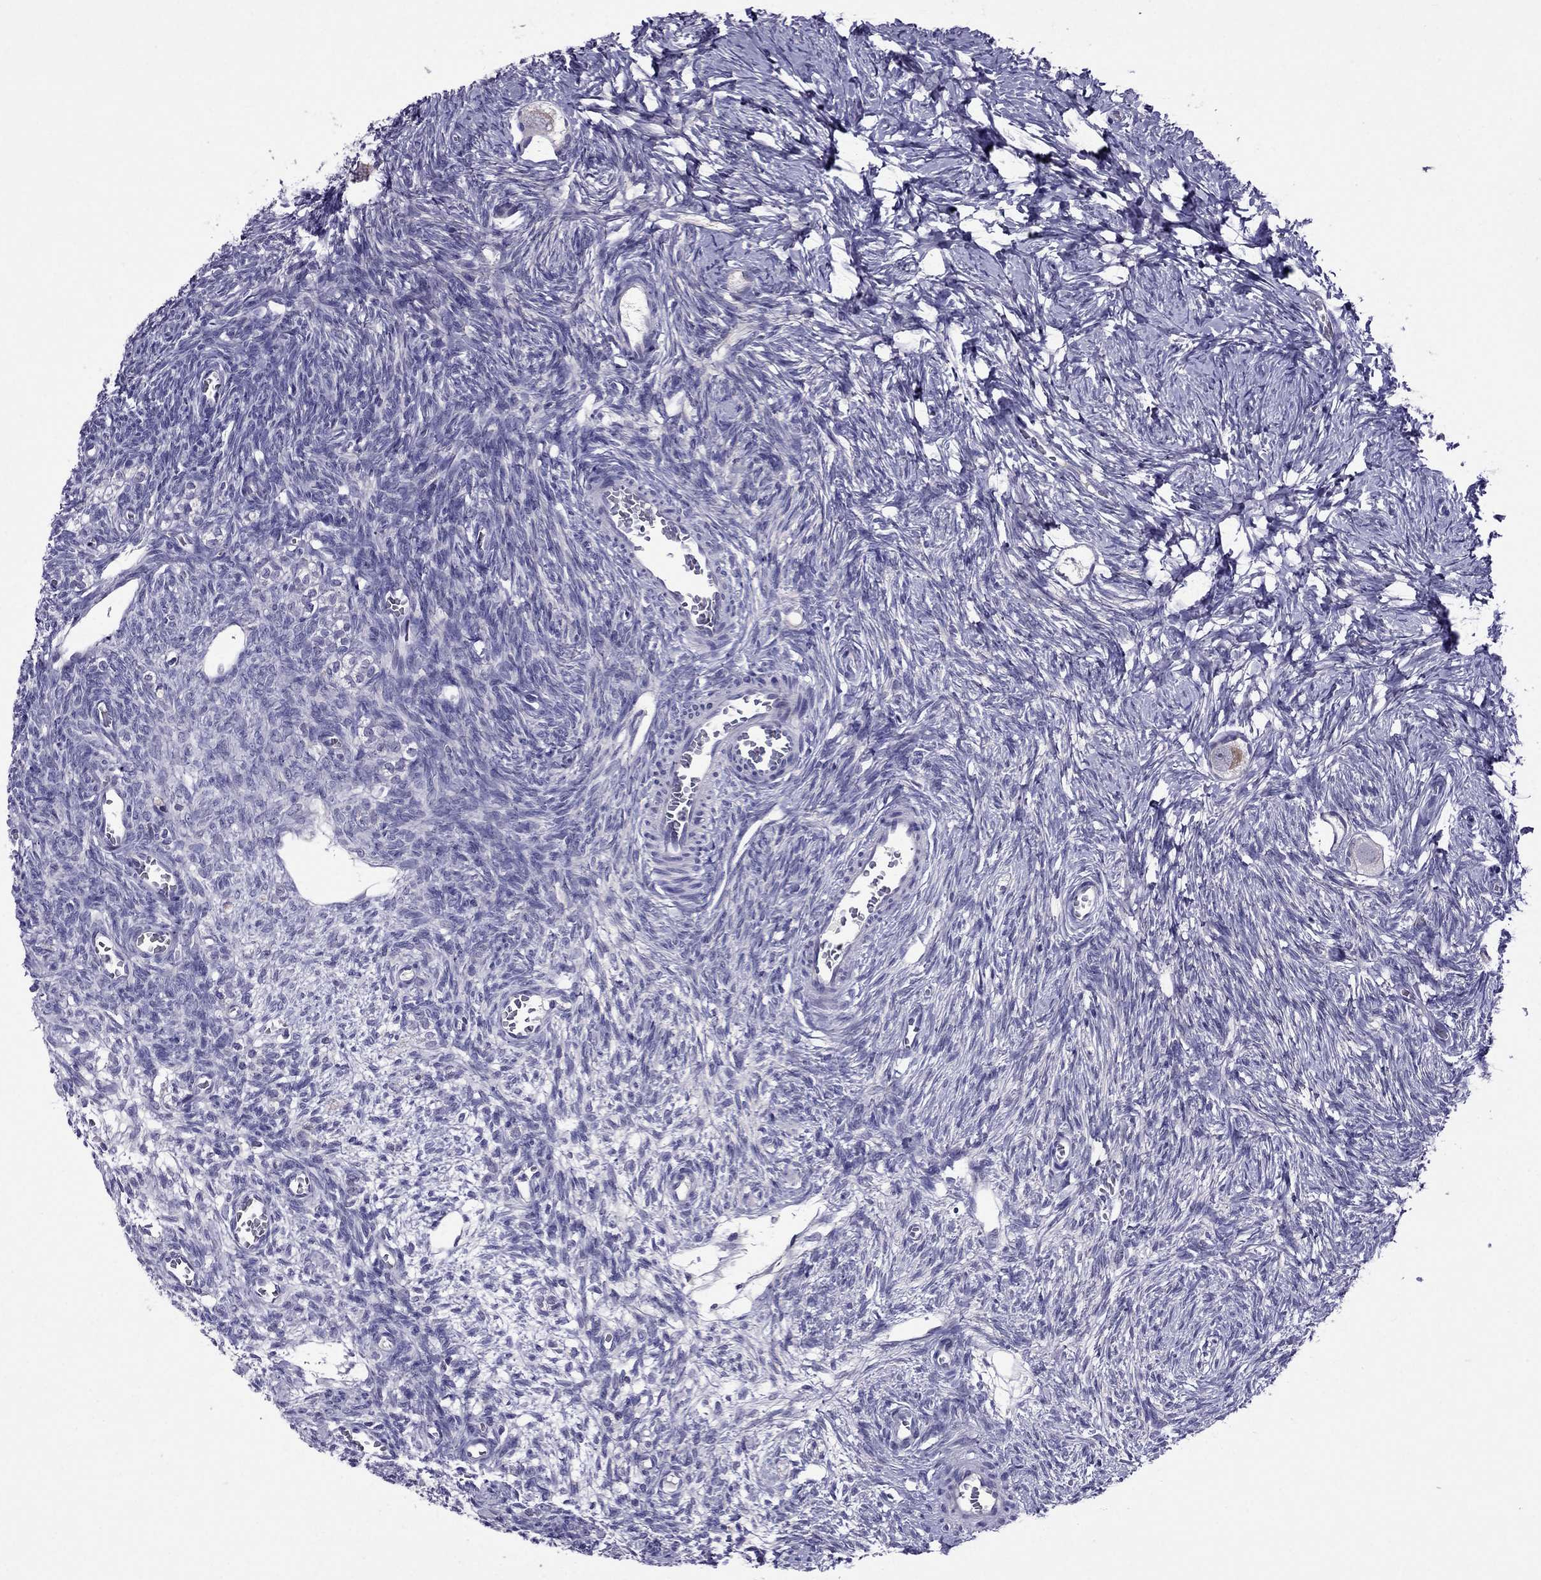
{"staining": {"intensity": "moderate", "quantity": ">75%", "location": "cytoplasmic/membranous"}, "tissue": "ovary", "cell_type": "Follicle cells", "image_type": "normal", "snomed": [{"axis": "morphology", "description": "Normal tissue, NOS"}, {"axis": "topography", "description": "Ovary"}], "caption": "Moderate cytoplasmic/membranous expression for a protein is present in about >75% of follicle cells of normal ovary using immunohistochemistry (IHC).", "gene": "SPTBN4", "patient": {"sex": "female", "age": 27}}